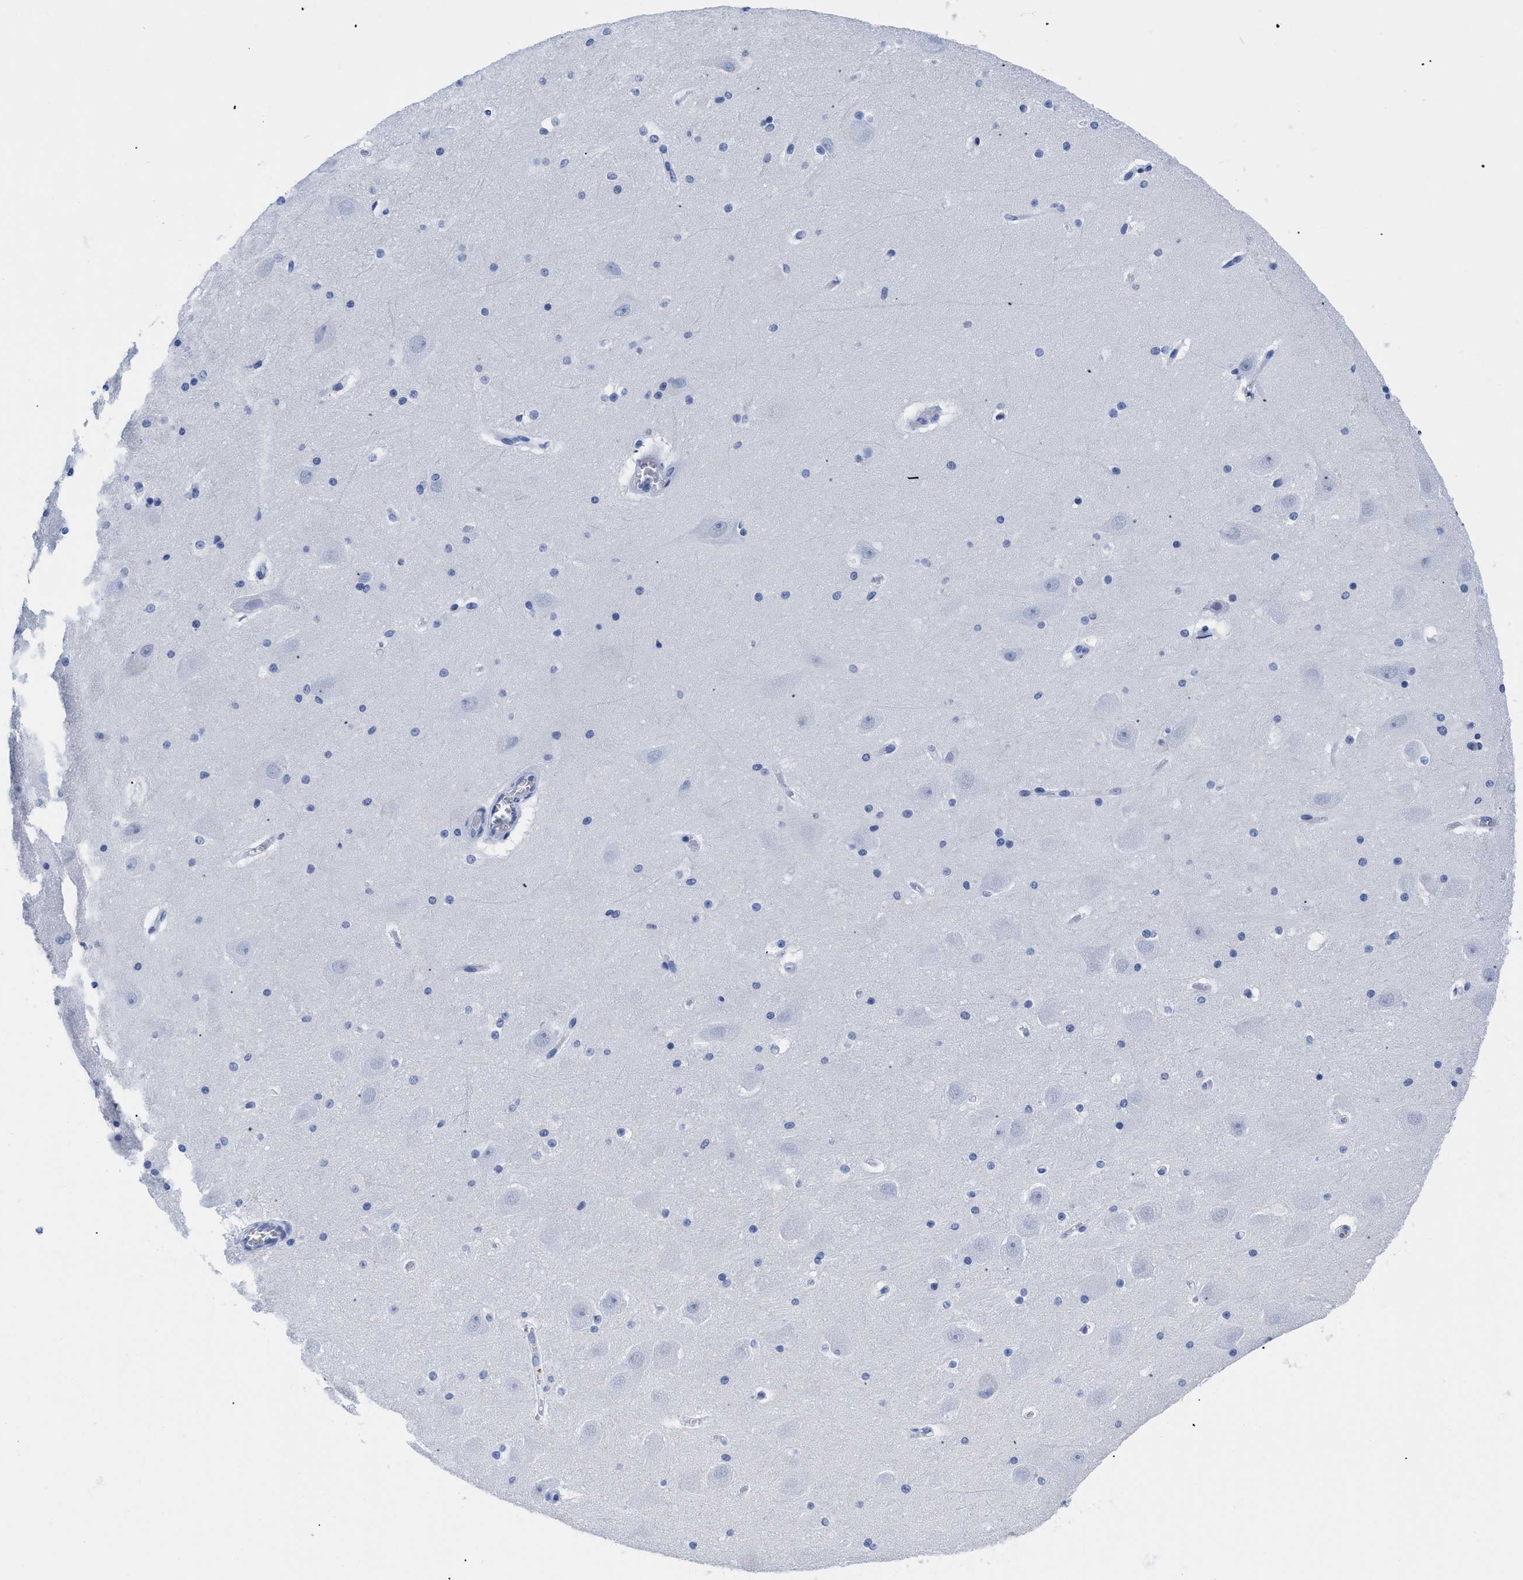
{"staining": {"intensity": "negative", "quantity": "none", "location": "none"}, "tissue": "hippocampus", "cell_type": "Glial cells", "image_type": "normal", "snomed": [{"axis": "morphology", "description": "Normal tissue, NOS"}, {"axis": "topography", "description": "Hippocampus"}], "caption": "Hippocampus was stained to show a protein in brown. There is no significant staining in glial cells.", "gene": "TREML1", "patient": {"sex": "male", "age": 45}}